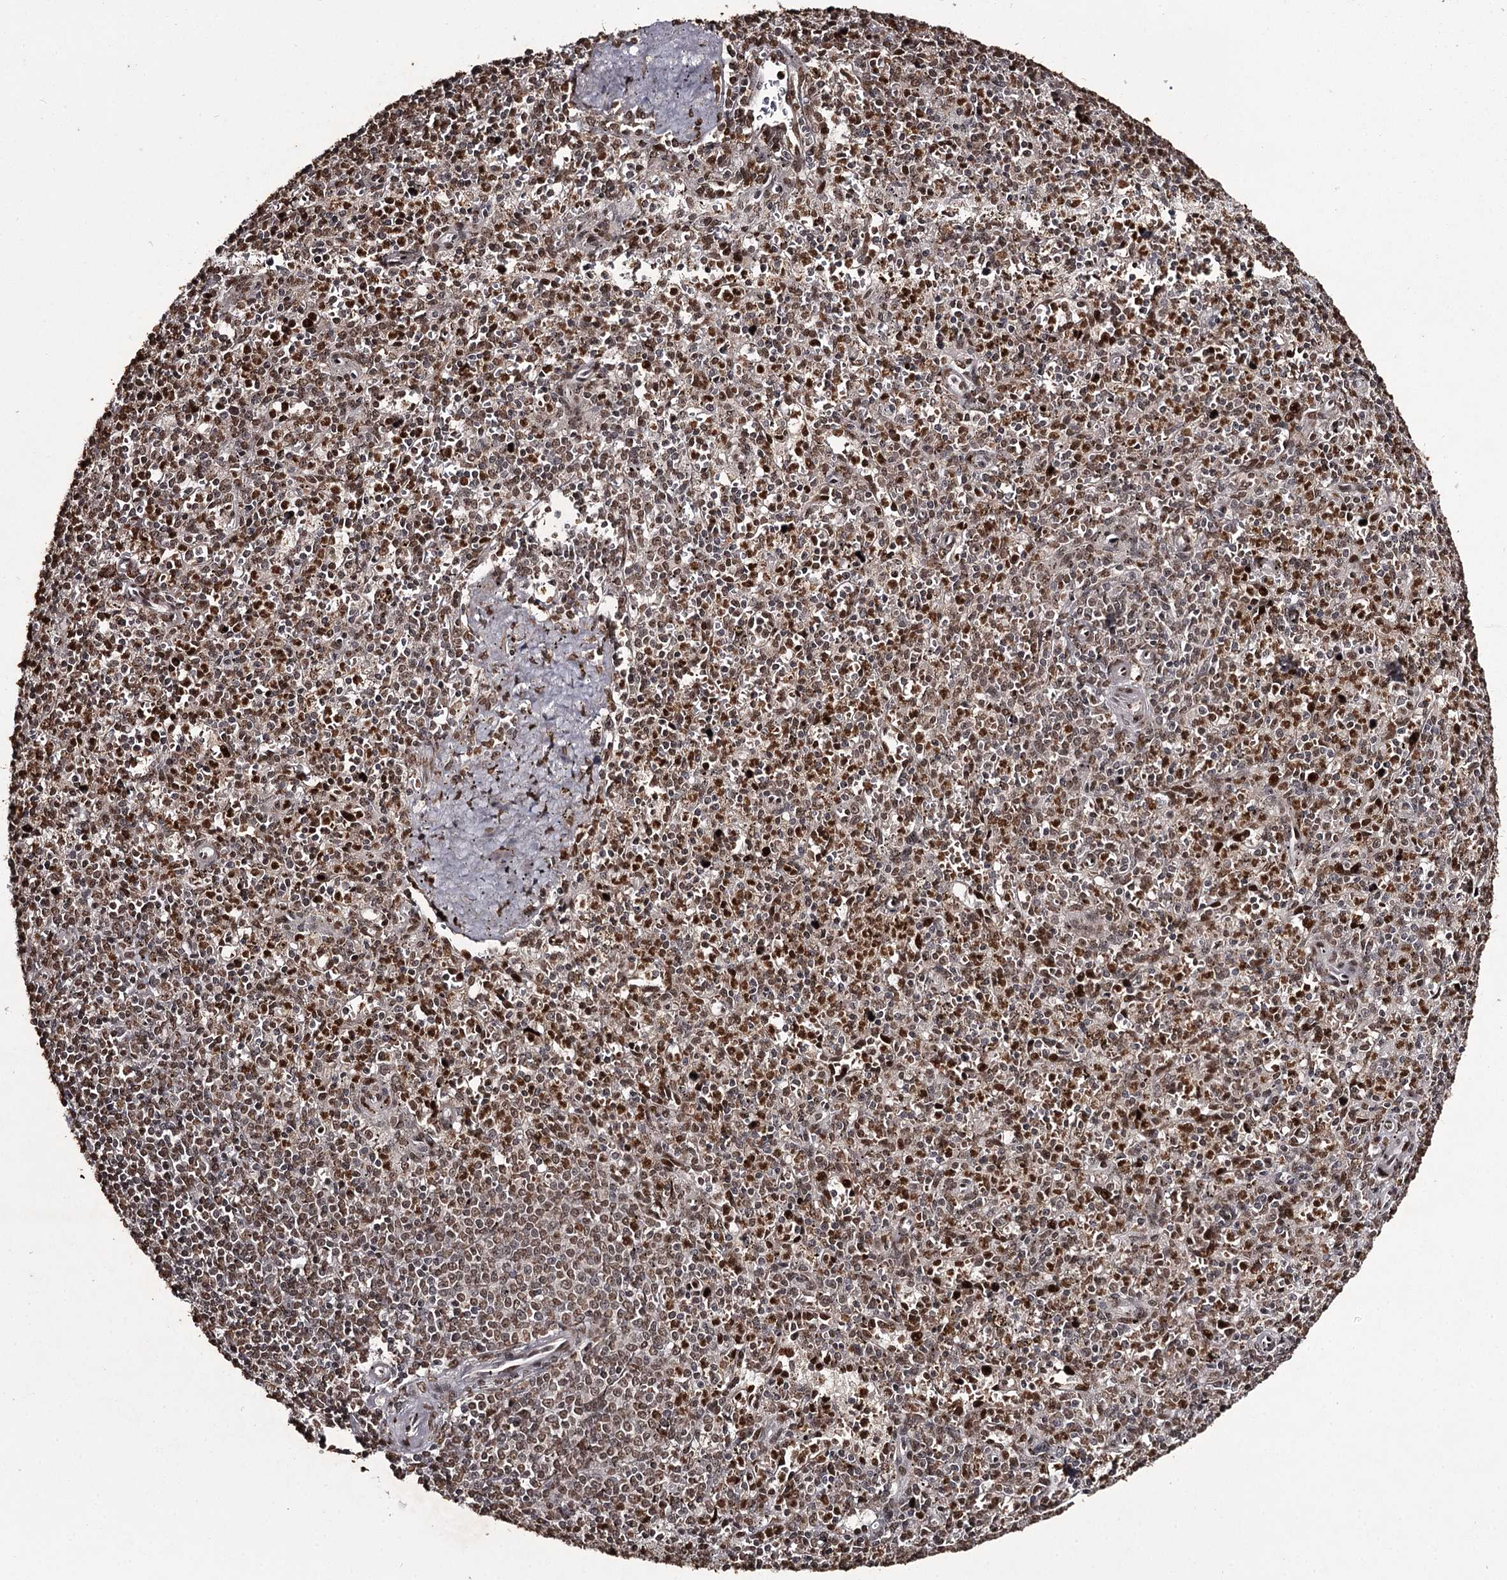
{"staining": {"intensity": "strong", "quantity": ">75%", "location": "nuclear"}, "tissue": "spleen", "cell_type": "Cells in red pulp", "image_type": "normal", "snomed": [{"axis": "morphology", "description": "Normal tissue, NOS"}, {"axis": "topography", "description": "Spleen"}], "caption": "Protein staining of normal spleen exhibits strong nuclear positivity in approximately >75% of cells in red pulp. (DAB (3,3'-diaminobenzidine) IHC with brightfield microscopy, high magnification).", "gene": "THYN1", "patient": {"sex": "male", "age": 72}}